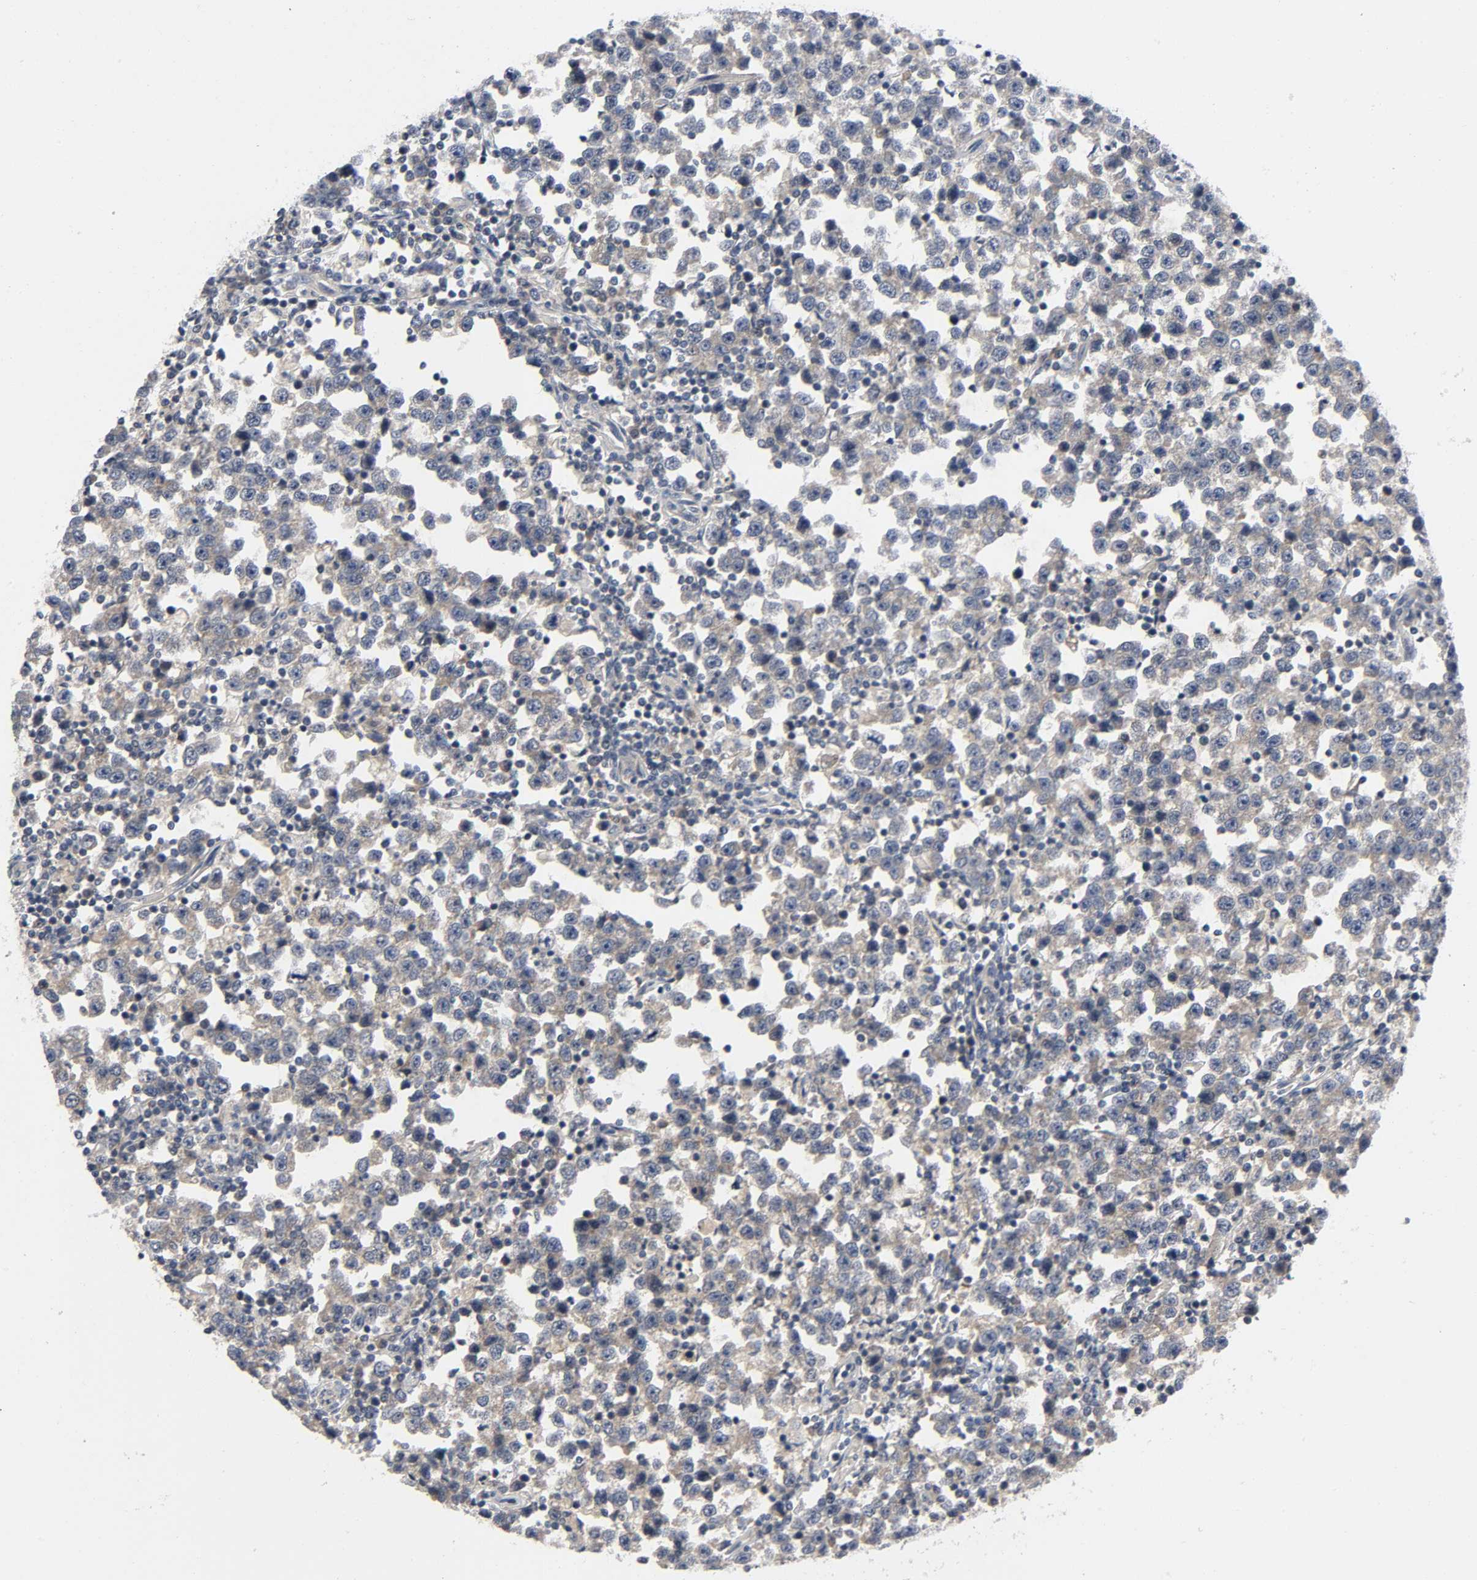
{"staining": {"intensity": "weak", "quantity": ">75%", "location": "cytoplasmic/membranous"}, "tissue": "testis cancer", "cell_type": "Tumor cells", "image_type": "cancer", "snomed": [{"axis": "morphology", "description": "Seminoma, NOS"}, {"axis": "topography", "description": "Testis"}], "caption": "DAB immunohistochemical staining of testis seminoma exhibits weak cytoplasmic/membranous protein positivity in approximately >75% of tumor cells. (DAB (3,3'-diaminobenzidine) IHC with brightfield microscopy, high magnification).", "gene": "MAPK8", "patient": {"sex": "male", "age": 43}}